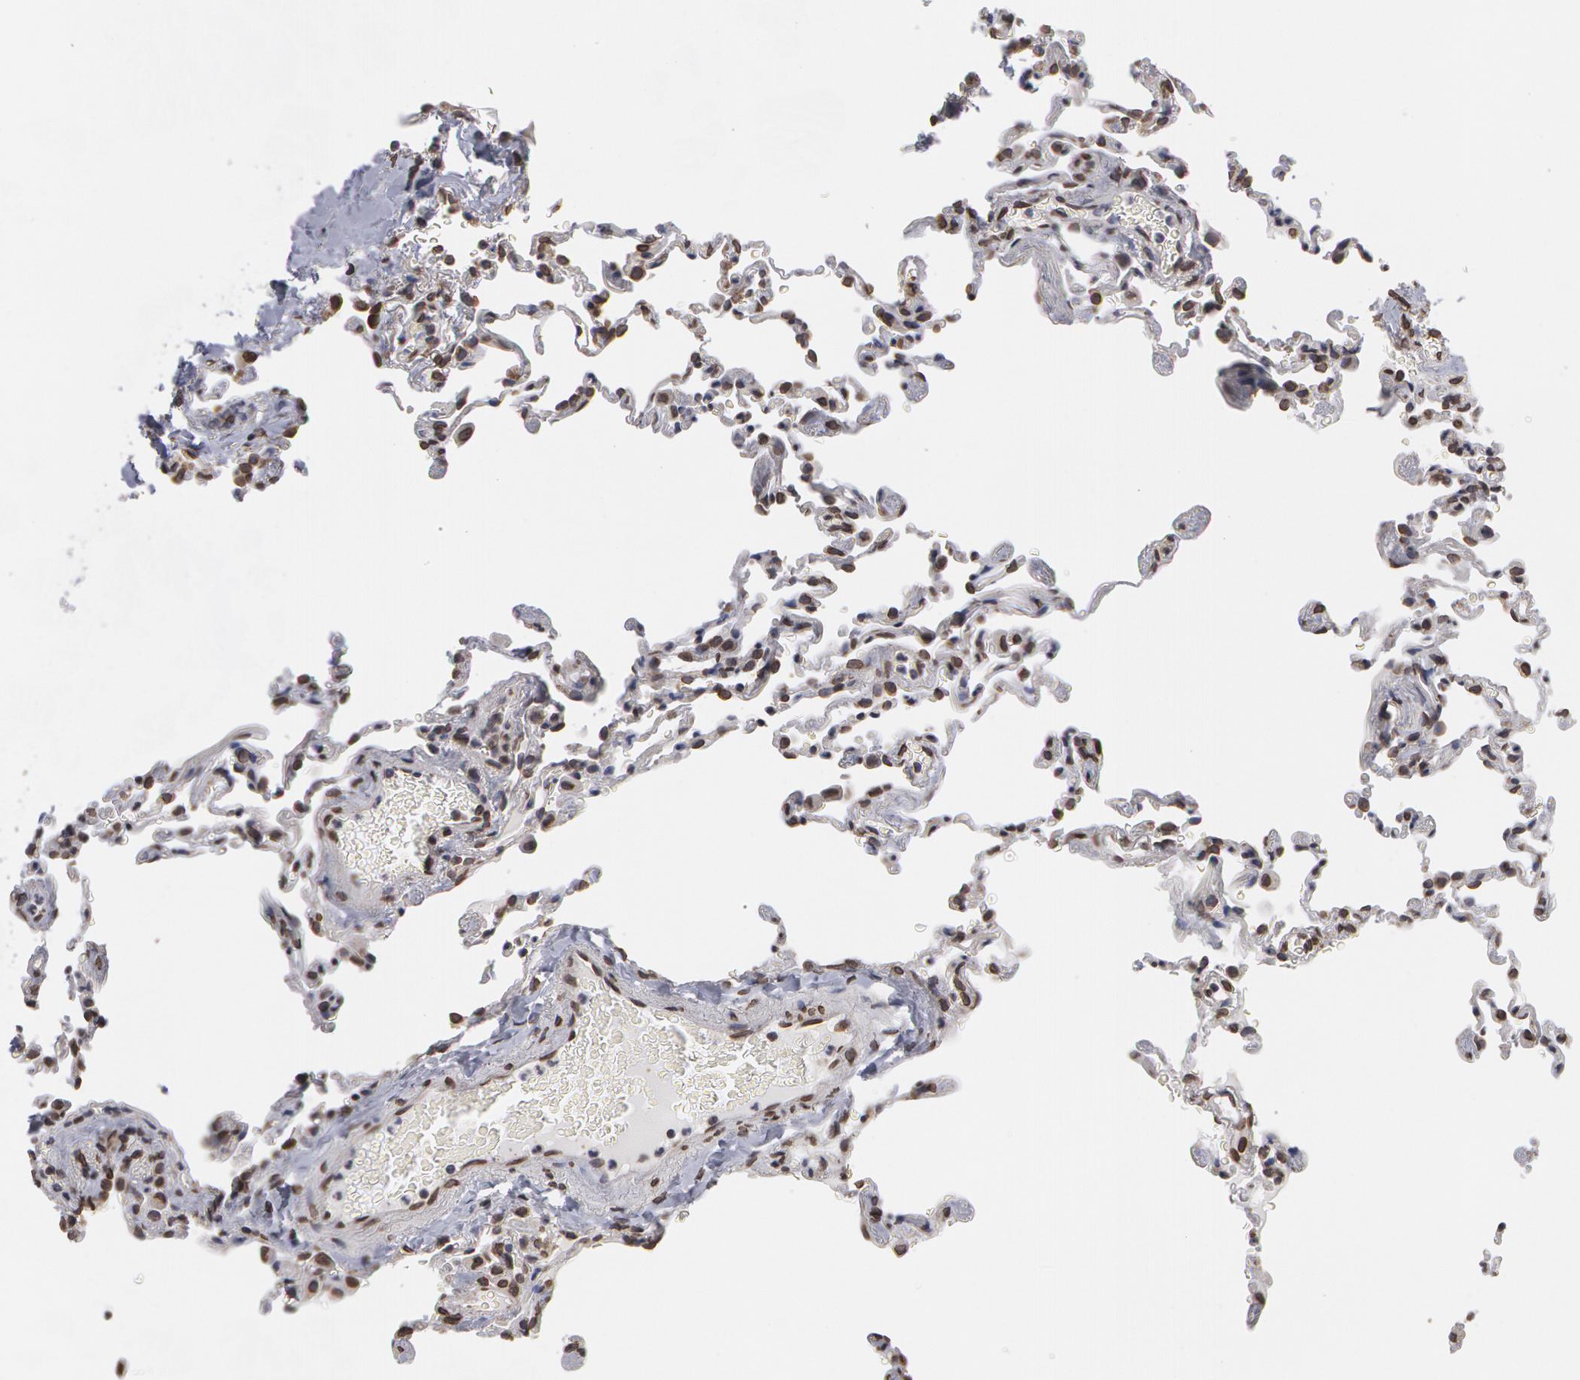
{"staining": {"intensity": "weak", "quantity": ">75%", "location": "nuclear"}, "tissue": "lung", "cell_type": "Alveolar cells", "image_type": "normal", "snomed": [{"axis": "morphology", "description": "Normal tissue, NOS"}, {"axis": "topography", "description": "Lung"}], "caption": "The immunohistochemical stain highlights weak nuclear expression in alveolar cells of benign lung. (DAB (3,3'-diaminobenzidine) IHC, brown staining for protein, blue staining for nuclei).", "gene": "EMD", "patient": {"sex": "female", "age": 61}}